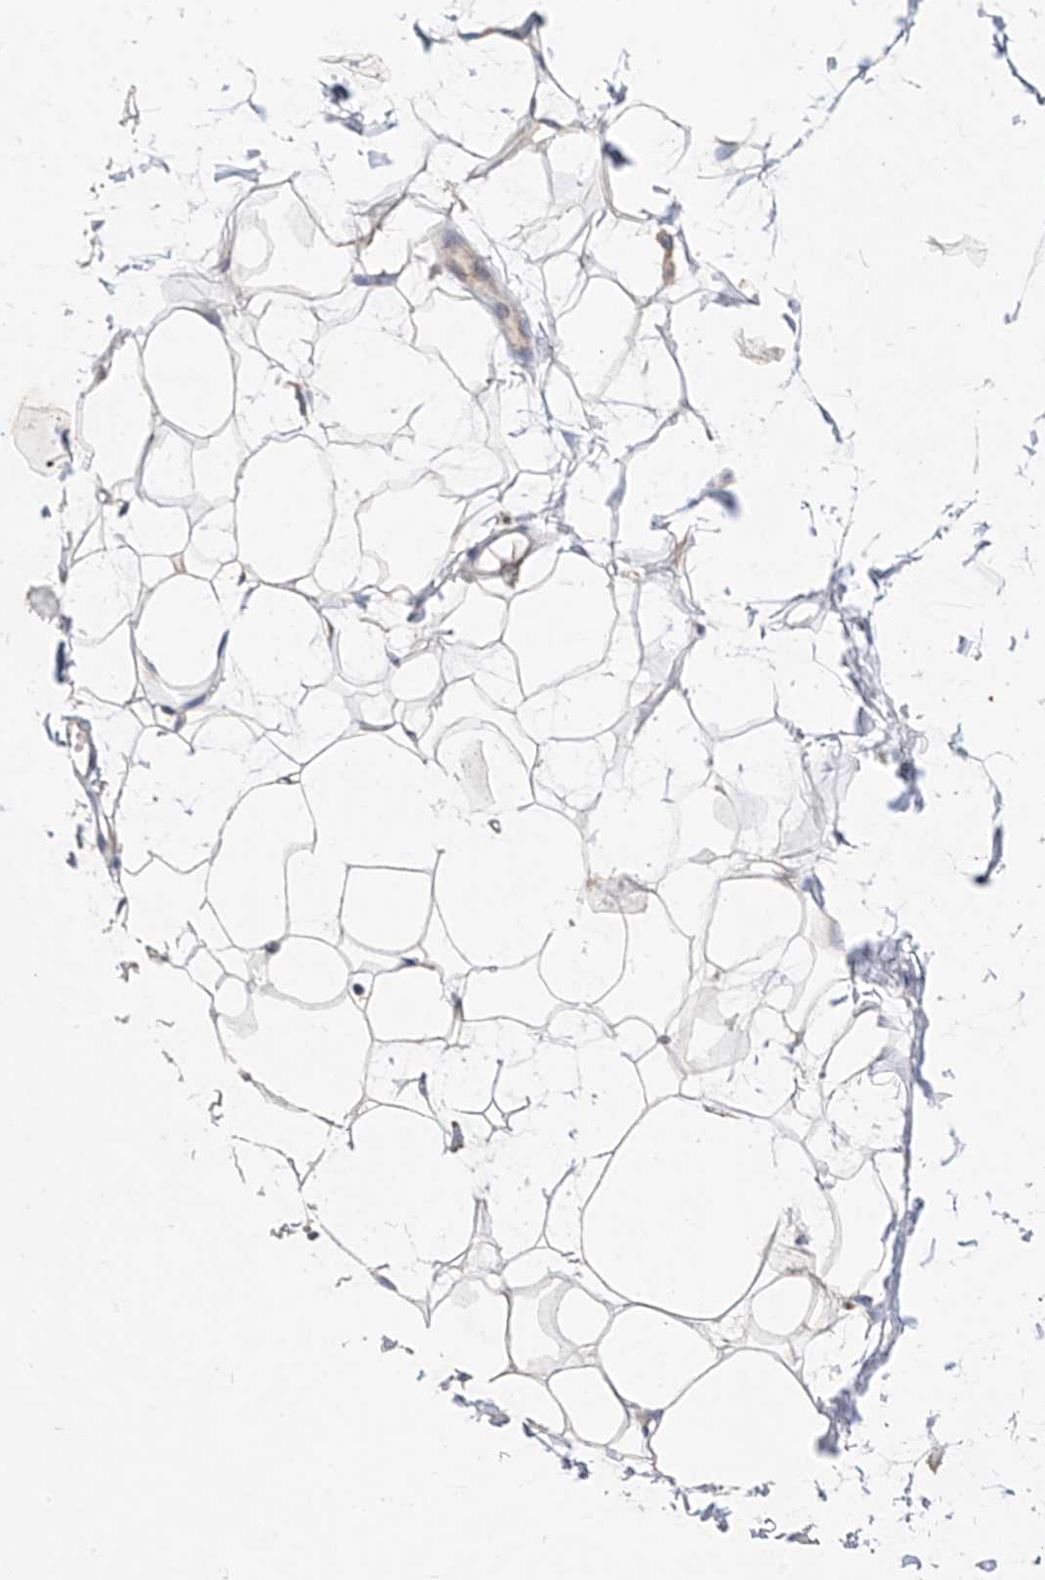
{"staining": {"intensity": "weak", "quantity": "25%-75%", "location": "cytoplasmic/membranous"}, "tissue": "adipose tissue", "cell_type": "Adipocytes", "image_type": "normal", "snomed": [{"axis": "morphology", "description": "Normal tissue, NOS"}, {"axis": "topography", "description": "Breast"}], "caption": "About 25%-75% of adipocytes in benign human adipose tissue reveal weak cytoplasmic/membranous protein positivity as visualized by brown immunohistochemical staining.", "gene": "AMD1", "patient": {"sex": "female", "age": 23}}